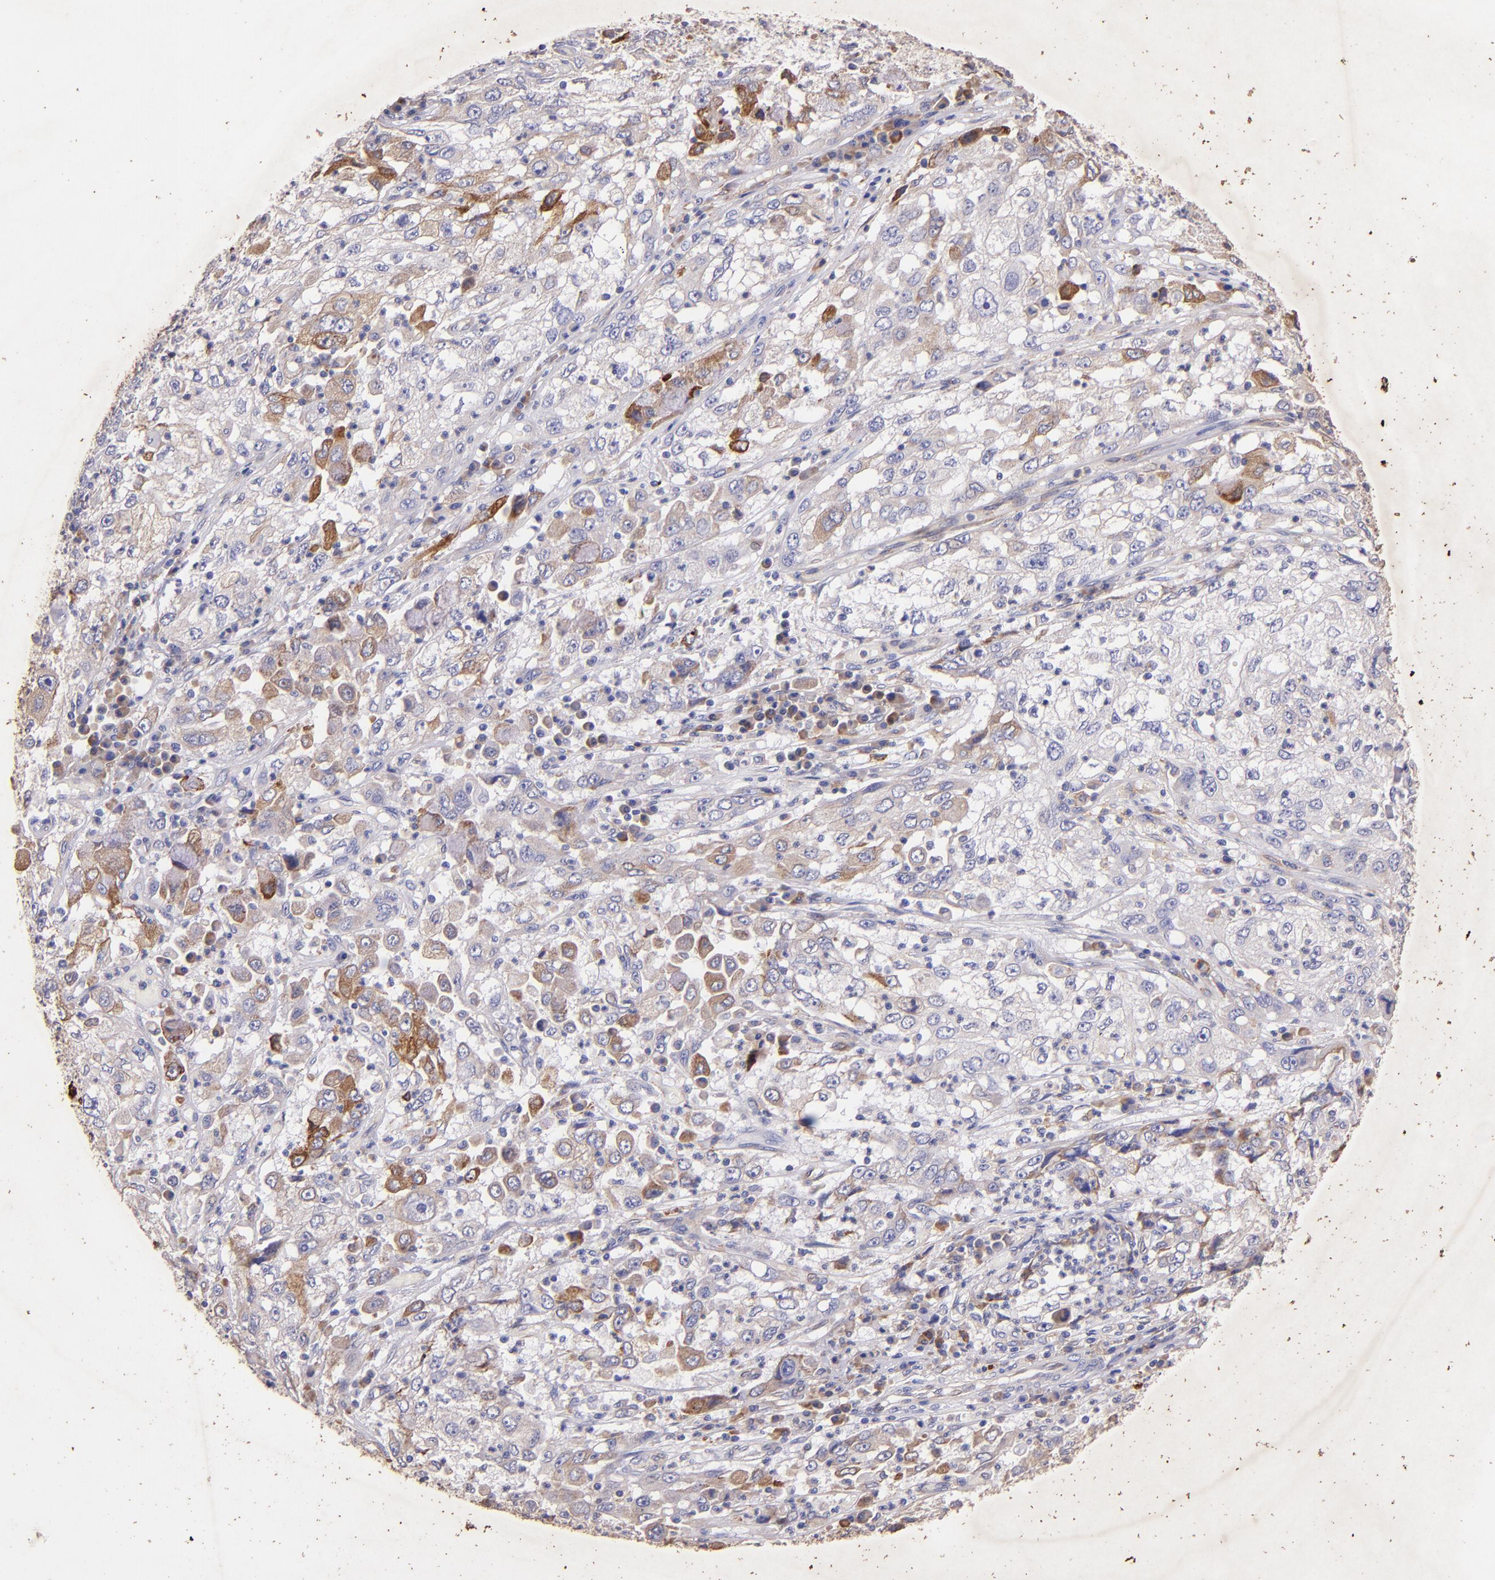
{"staining": {"intensity": "moderate", "quantity": "25%-75%", "location": "cytoplasmic/membranous"}, "tissue": "cervical cancer", "cell_type": "Tumor cells", "image_type": "cancer", "snomed": [{"axis": "morphology", "description": "Squamous cell carcinoma, NOS"}, {"axis": "topography", "description": "Cervix"}], "caption": "Cervical cancer stained with a protein marker displays moderate staining in tumor cells.", "gene": "RET", "patient": {"sex": "female", "age": 36}}